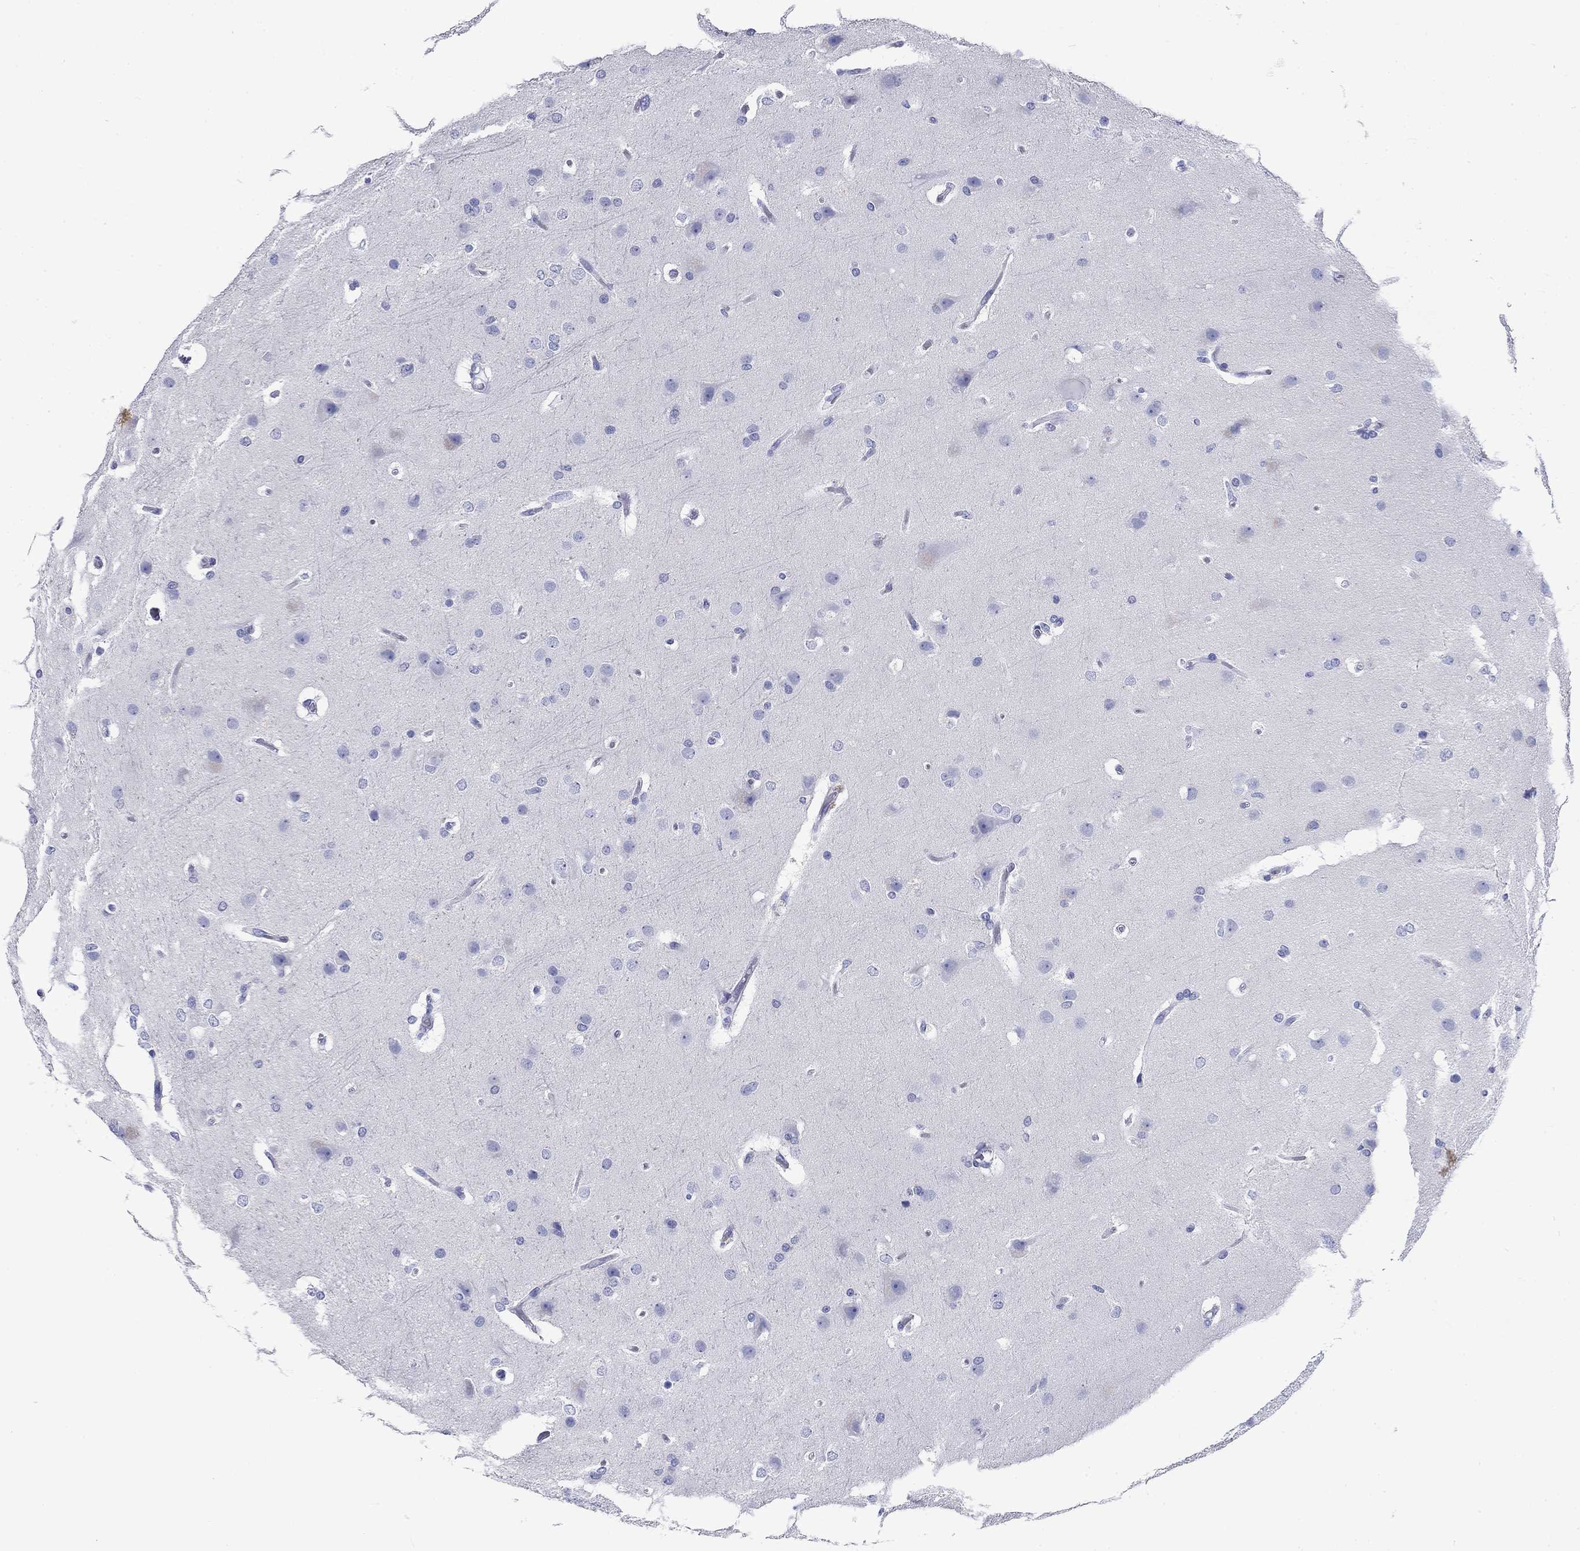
{"staining": {"intensity": "negative", "quantity": "none", "location": "none"}, "tissue": "glioma", "cell_type": "Tumor cells", "image_type": "cancer", "snomed": [{"axis": "morphology", "description": "Glioma, malignant, High grade"}, {"axis": "topography", "description": "Brain"}], "caption": "A histopathology image of human glioma is negative for staining in tumor cells.", "gene": "CD40LG", "patient": {"sex": "male", "age": 68}}